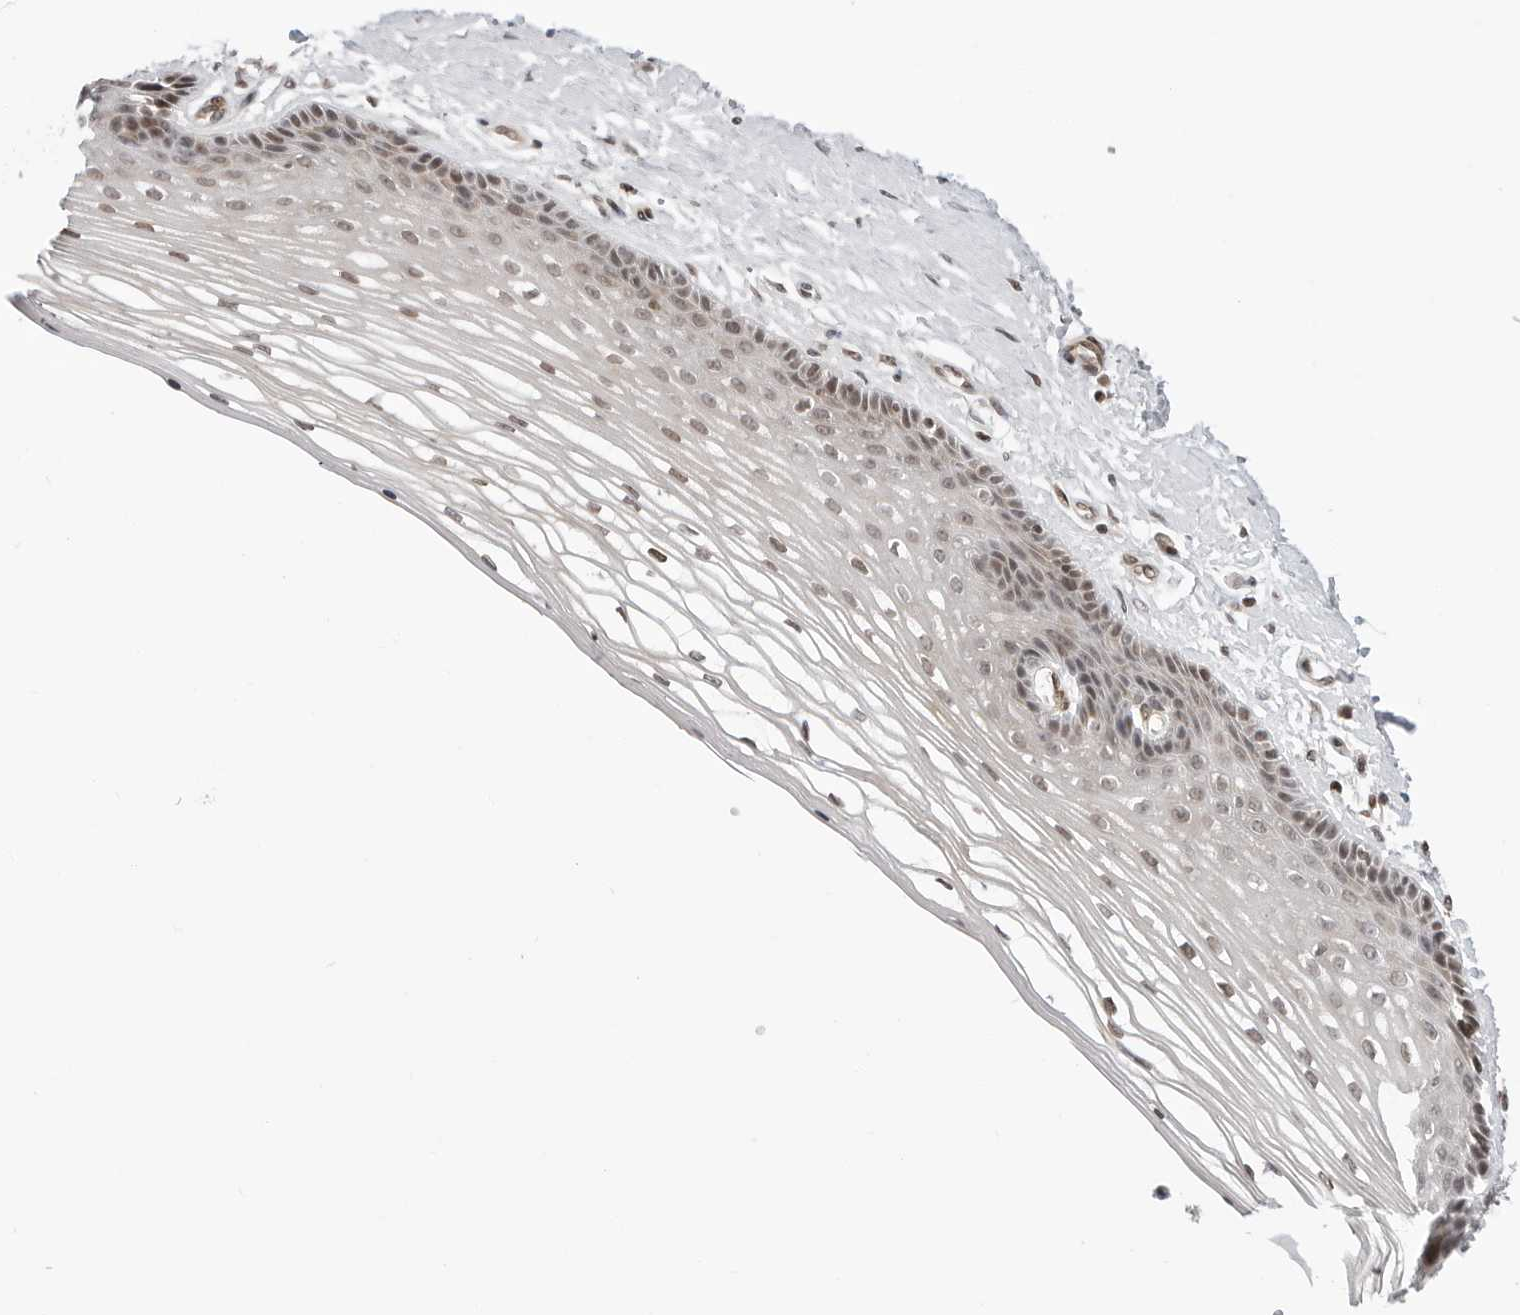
{"staining": {"intensity": "moderate", "quantity": "25%-75%", "location": "cytoplasmic/membranous,nuclear"}, "tissue": "vagina", "cell_type": "Squamous epithelial cells", "image_type": "normal", "snomed": [{"axis": "morphology", "description": "Normal tissue, NOS"}, {"axis": "topography", "description": "Vagina"}], "caption": "Vagina stained for a protein (brown) displays moderate cytoplasmic/membranous,nuclear positive positivity in about 25%-75% of squamous epithelial cells.", "gene": "C8orf33", "patient": {"sex": "female", "age": 46}}